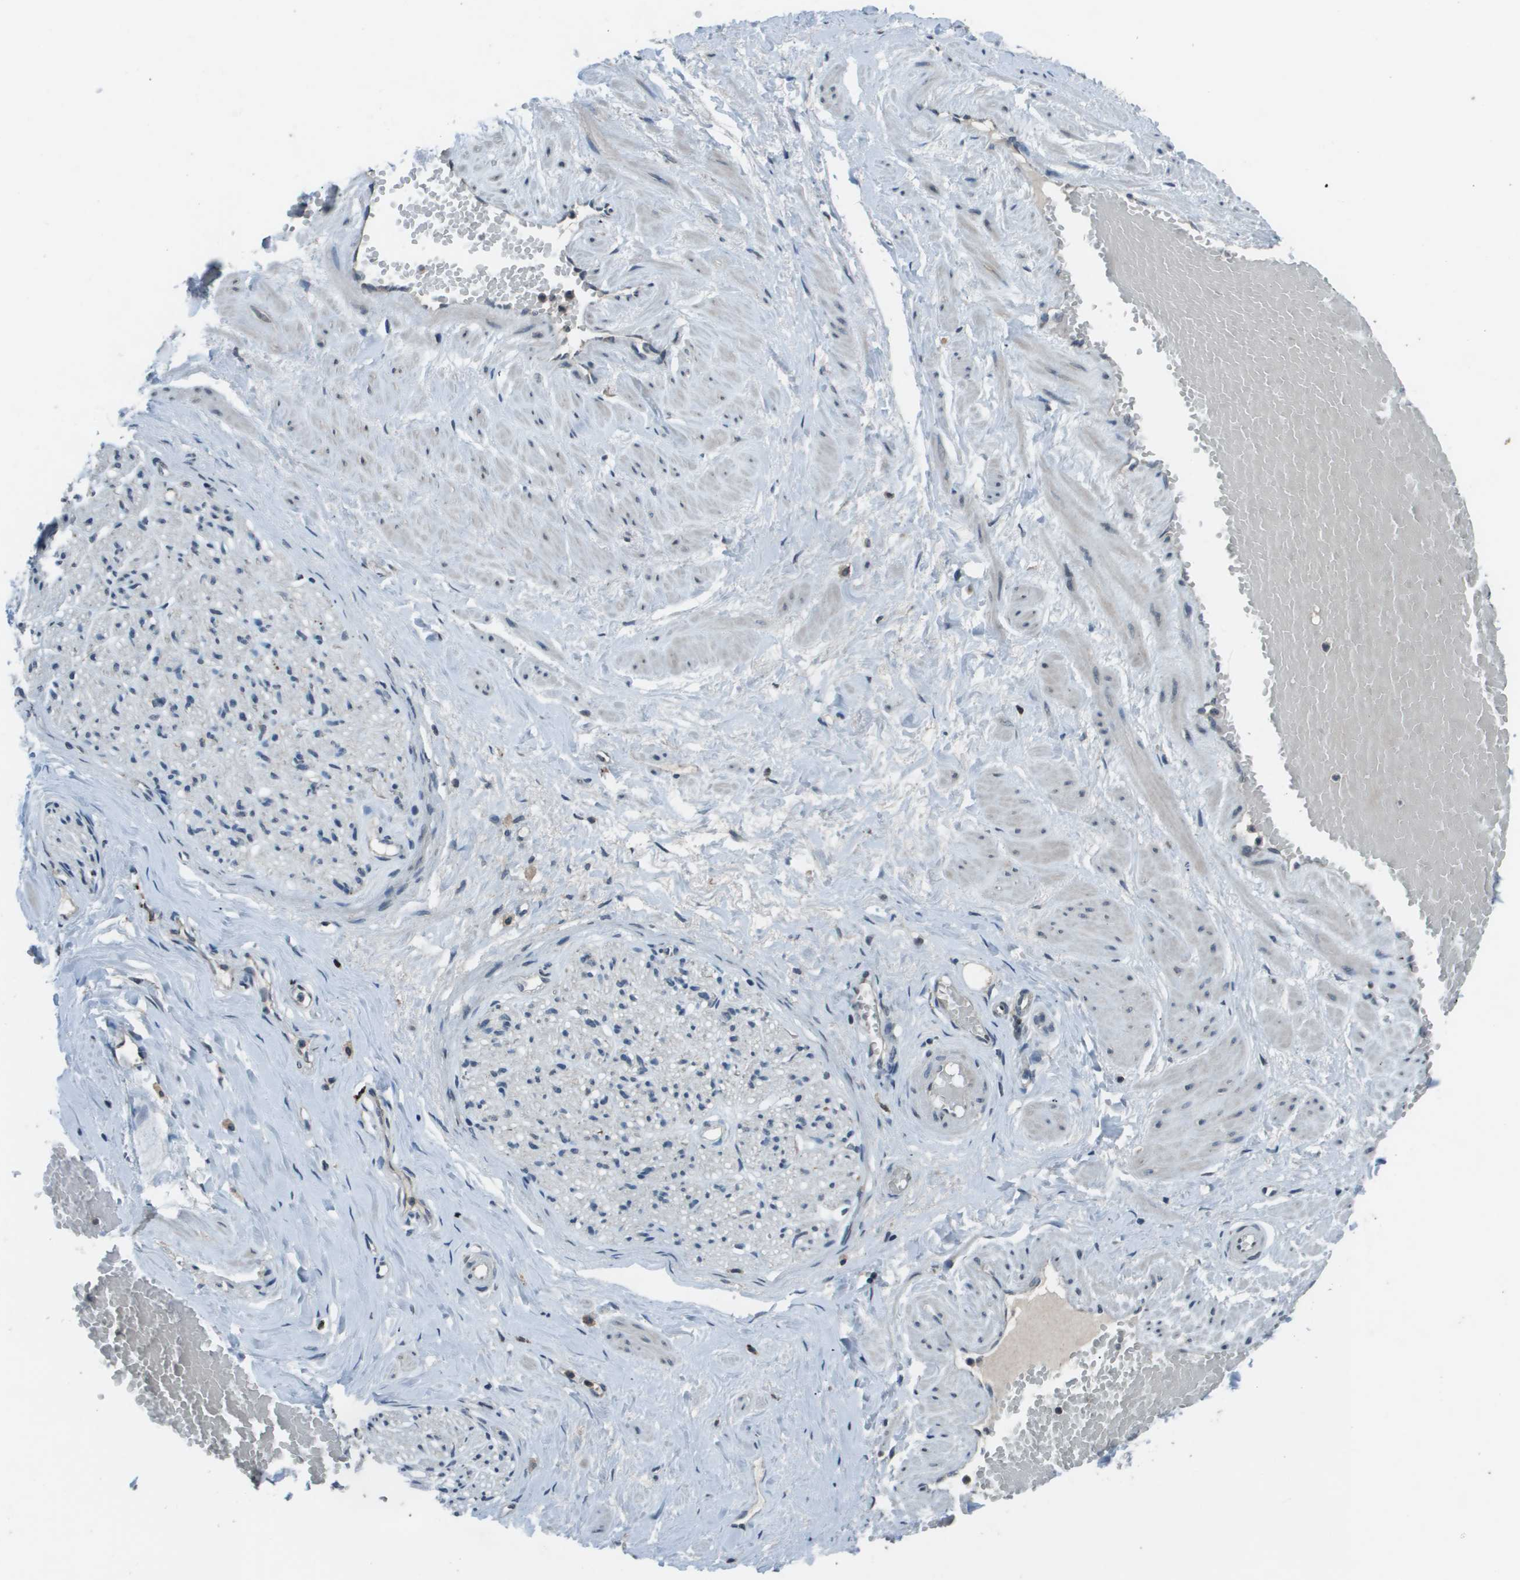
{"staining": {"intensity": "negative", "quantity": "none", "location": "none"}, "tissue": "adipose tissue", "cell_type": "Adipocytes", "image_type": "normal", "snomed": [{"axis": "morphology", "description": "Normal tissue, NOS"}, {"axis": "topography", "description": "Soft tissue"}, {"axis": "topography", "description": "Vascular tissue"}], "caption": "High power microscopy micrograph of an IHC histopathology image of benign adipose tissue, revealing no significant positivity in adipocytes. (DAB (3,3'-diaminobenzidine) IHC visualized using brightfield microscopy, high magnification).", "gene": "GOSR2", "patient": {"sex": "female", "age": 35}}